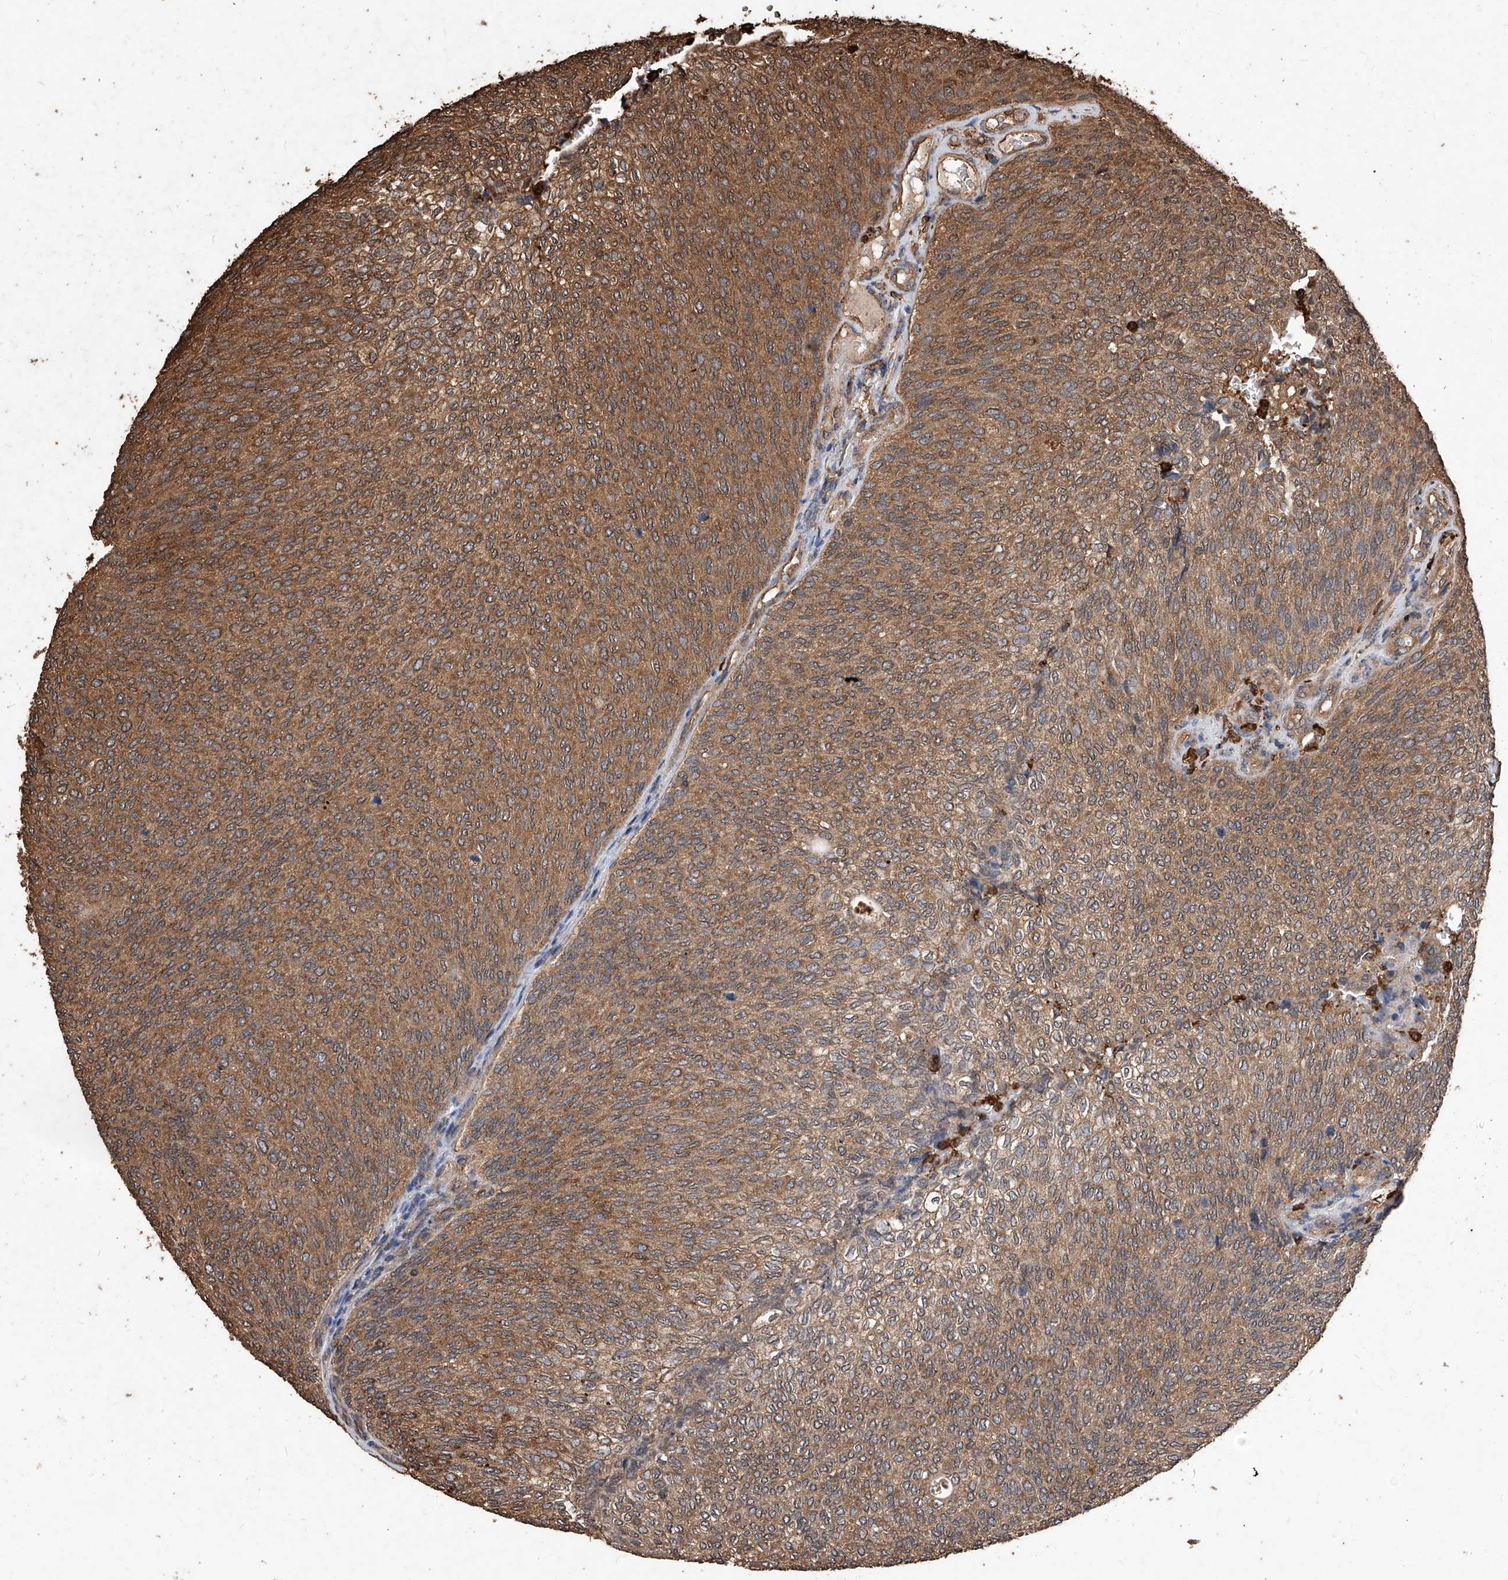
{"staining": {"intensity": "moderate", "quantity": ">75%", "location": "cytoplasmic/membranous"}, "tissue": "urothelial cancer", "cell_type": "Tumor cells", "image_type": "cancer", "snomed": [{"axis": "morphology", "description": "Urothelial carcinoma, Low grade"}, {"axis": "topography", "description": "Urinary bladder"}], "caption": "Brown immunohistochemical staining in urothelial cancer exhibits moderate cytoplasmic/membranous positivity in about >75% of tumor cells. Ihc stains the protein in brown and the nuclei are stained blue.", "gene": "UCP2", "patient": {"sex": "female", "age": 79}}